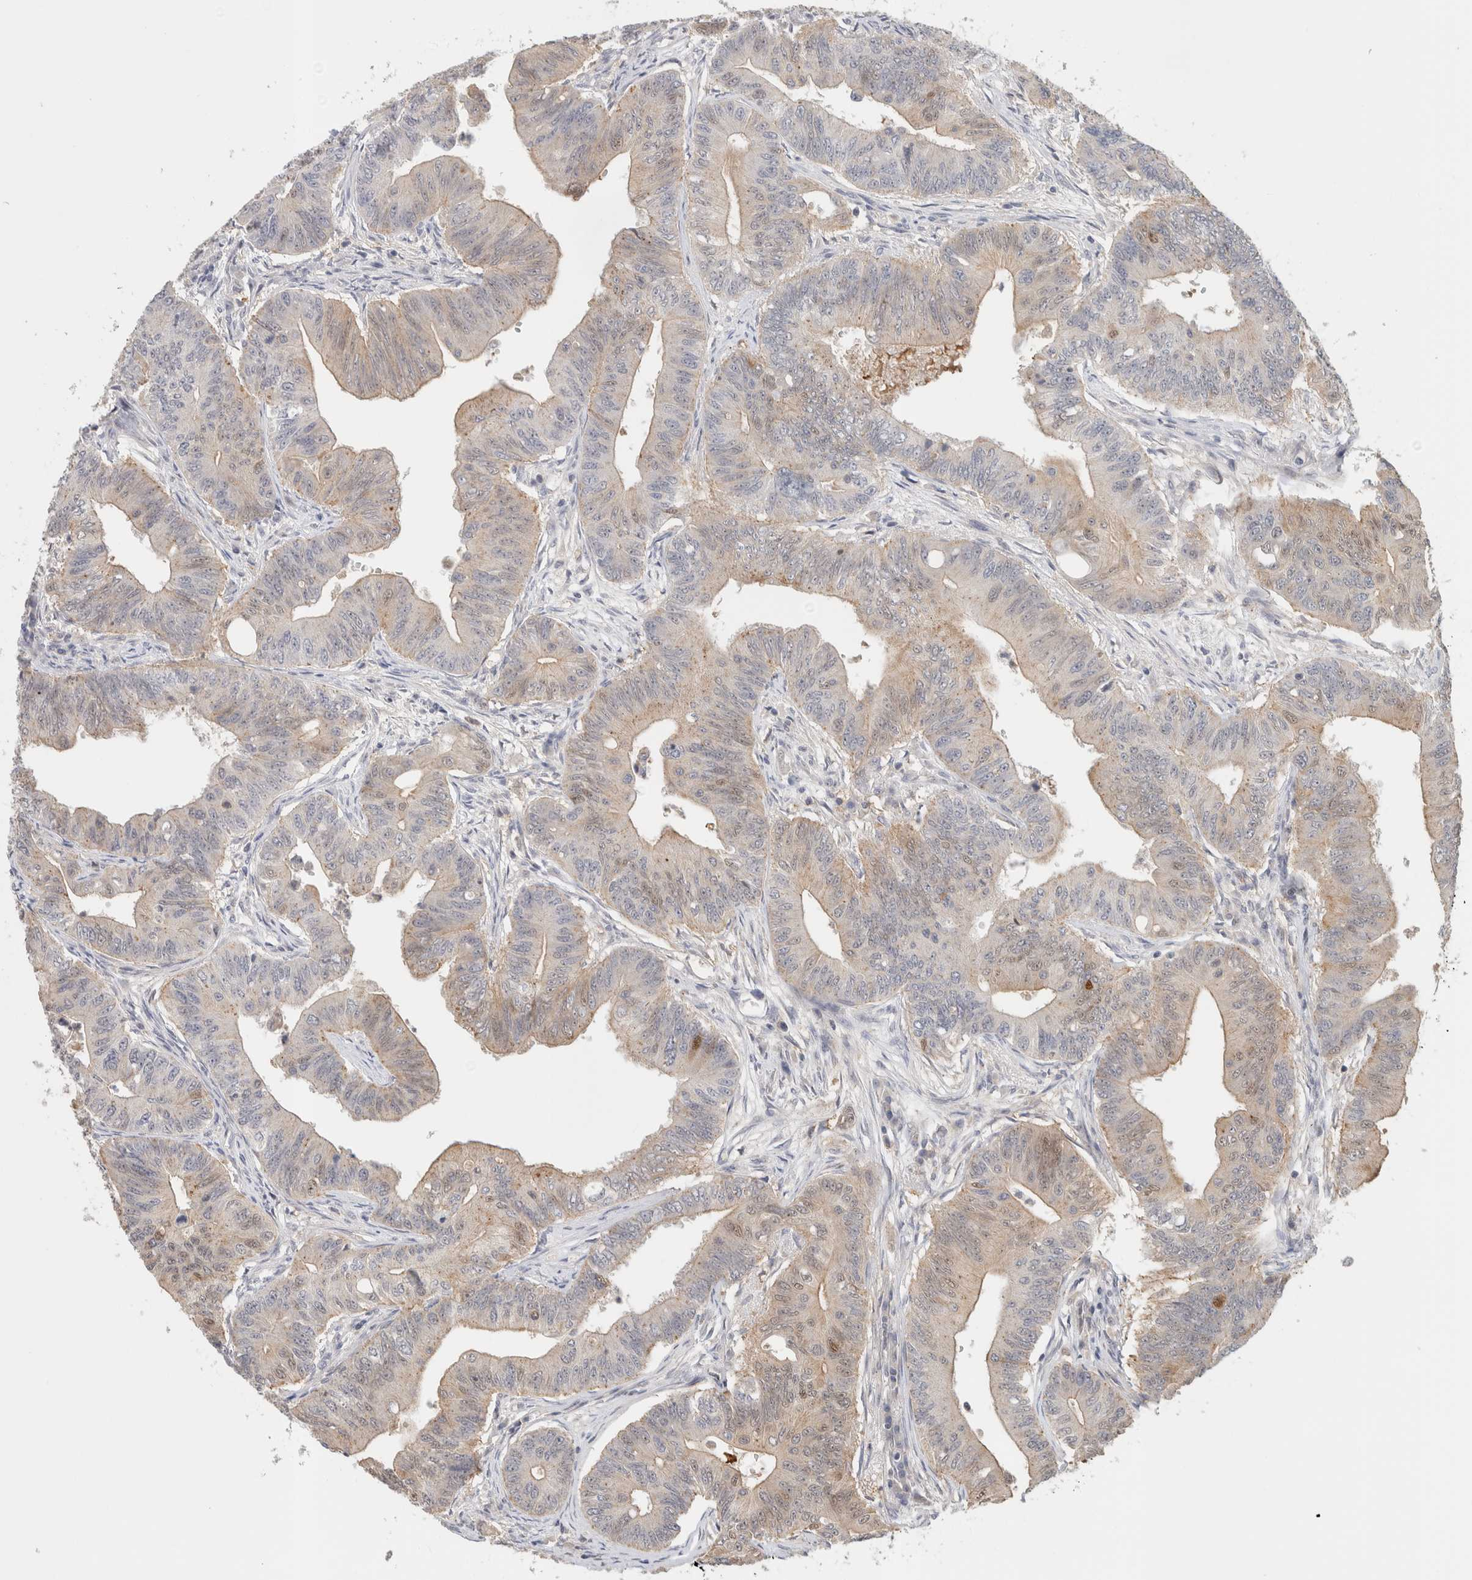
{"staining": {"intensity": "weak", "quantity": "<25%", "location": "nuclear"}, "tissue": "colorectal cancer", "cell_type": "Tumor cells", "image_type": "cancer", "snomed": [{"axis": "morphology", "description": "Adenoma, NOS"}, {"axis": "morphology", "description": "Adenocarcinoma, NOS"}, {"axis": "topography", "description": "Colon"}], "caption": "Histopathology image shows no significant protein expression in tumor cells of colorectal cancer (adenocarcinoma).", "gene": "OTUD6B", "patient": {"sex": "male", "age": 79}}